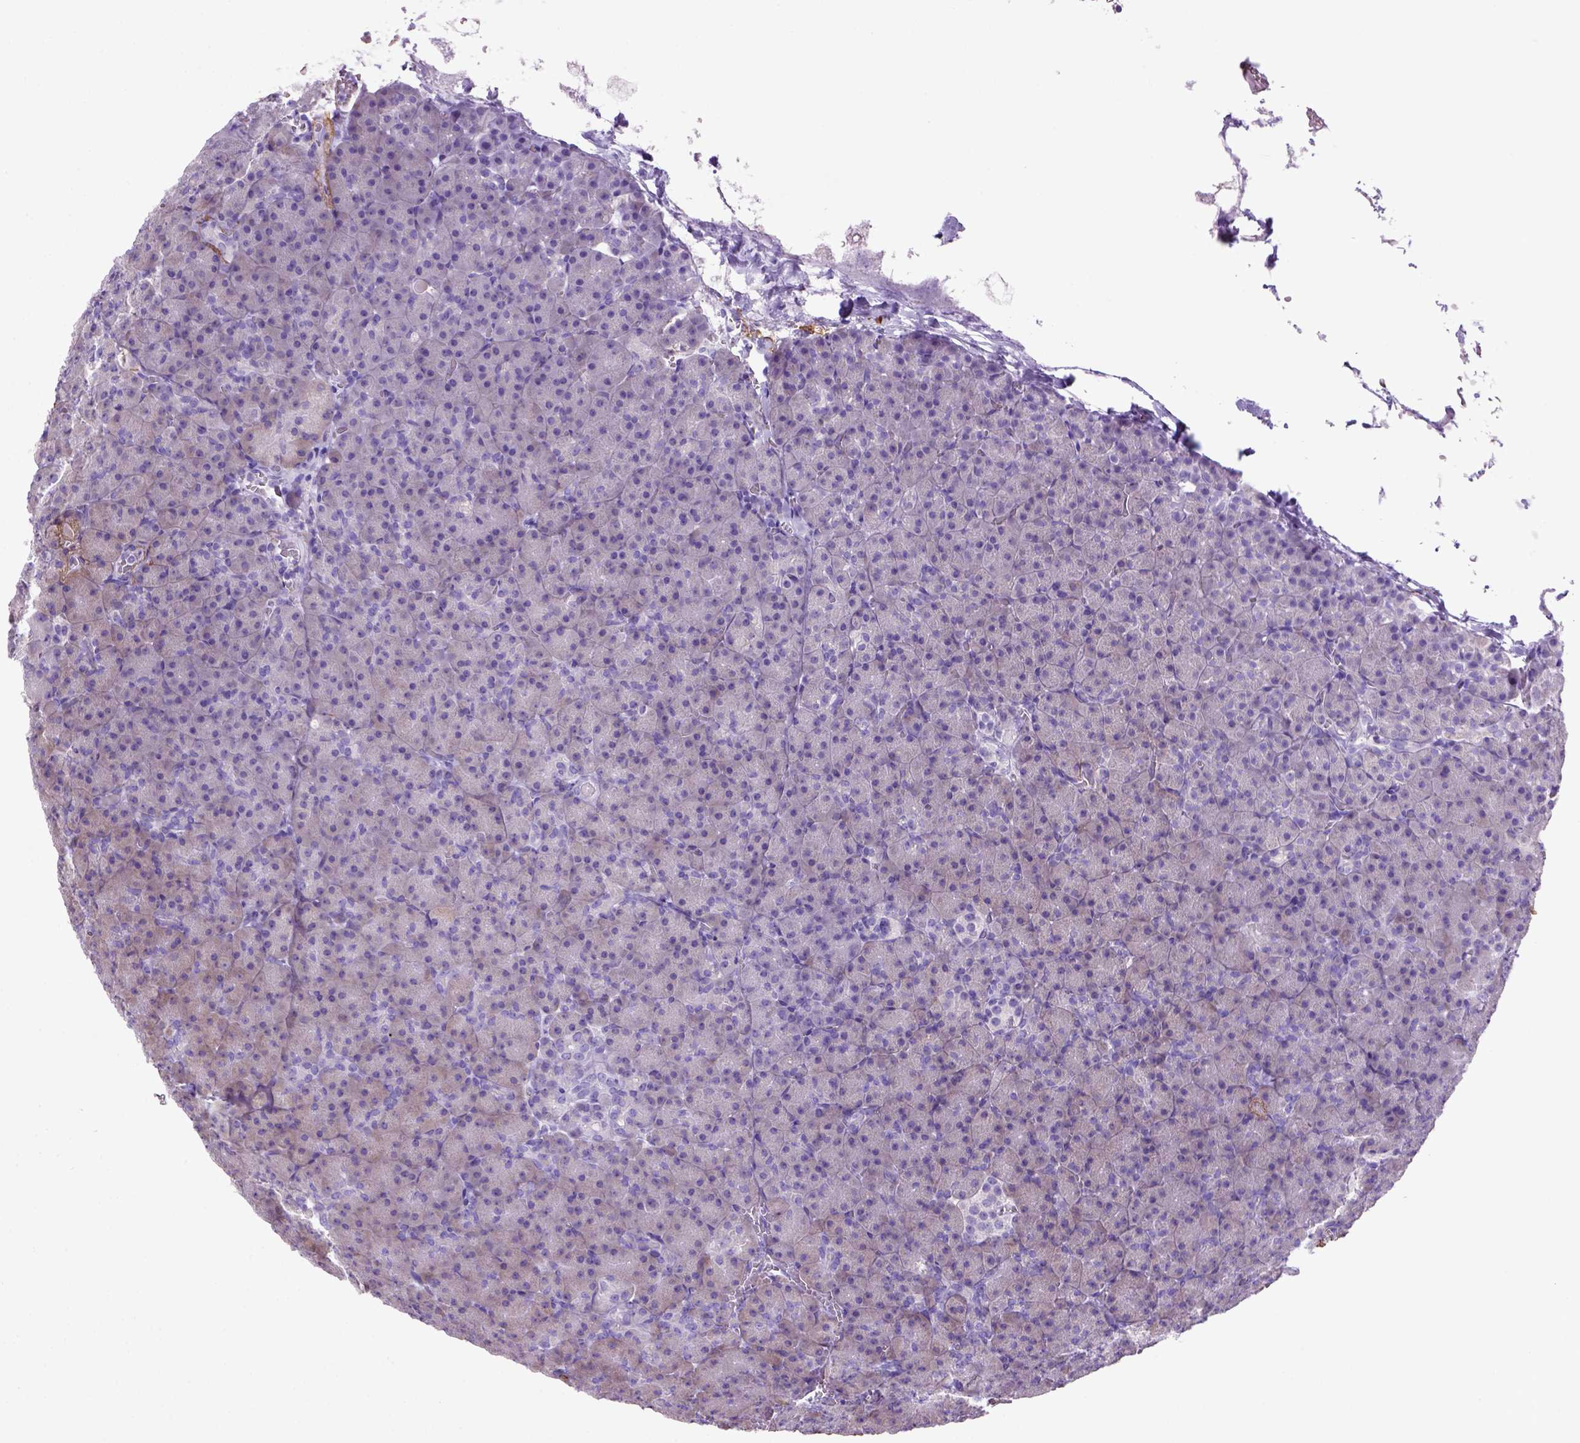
{"staining": {"intensity": "negative", "quantity": "none", "location": "none"}, "tissue": "pancreas", "cell_type": "Exocrine glandular cells", "image_type": "normal", "snomed": [{"axis": "morphology", "description": "Normal tissue, NOS"}, {"axis": "topography", "description": "Pancreas"}], "caption": "A histopathology image of pancreas stained for a protein reveals no brown staining in exocrine glandular cells. Nuclei are stained in blue.", "gene": "SIRPD", "patient": {"sex": "female", "age": 74}}